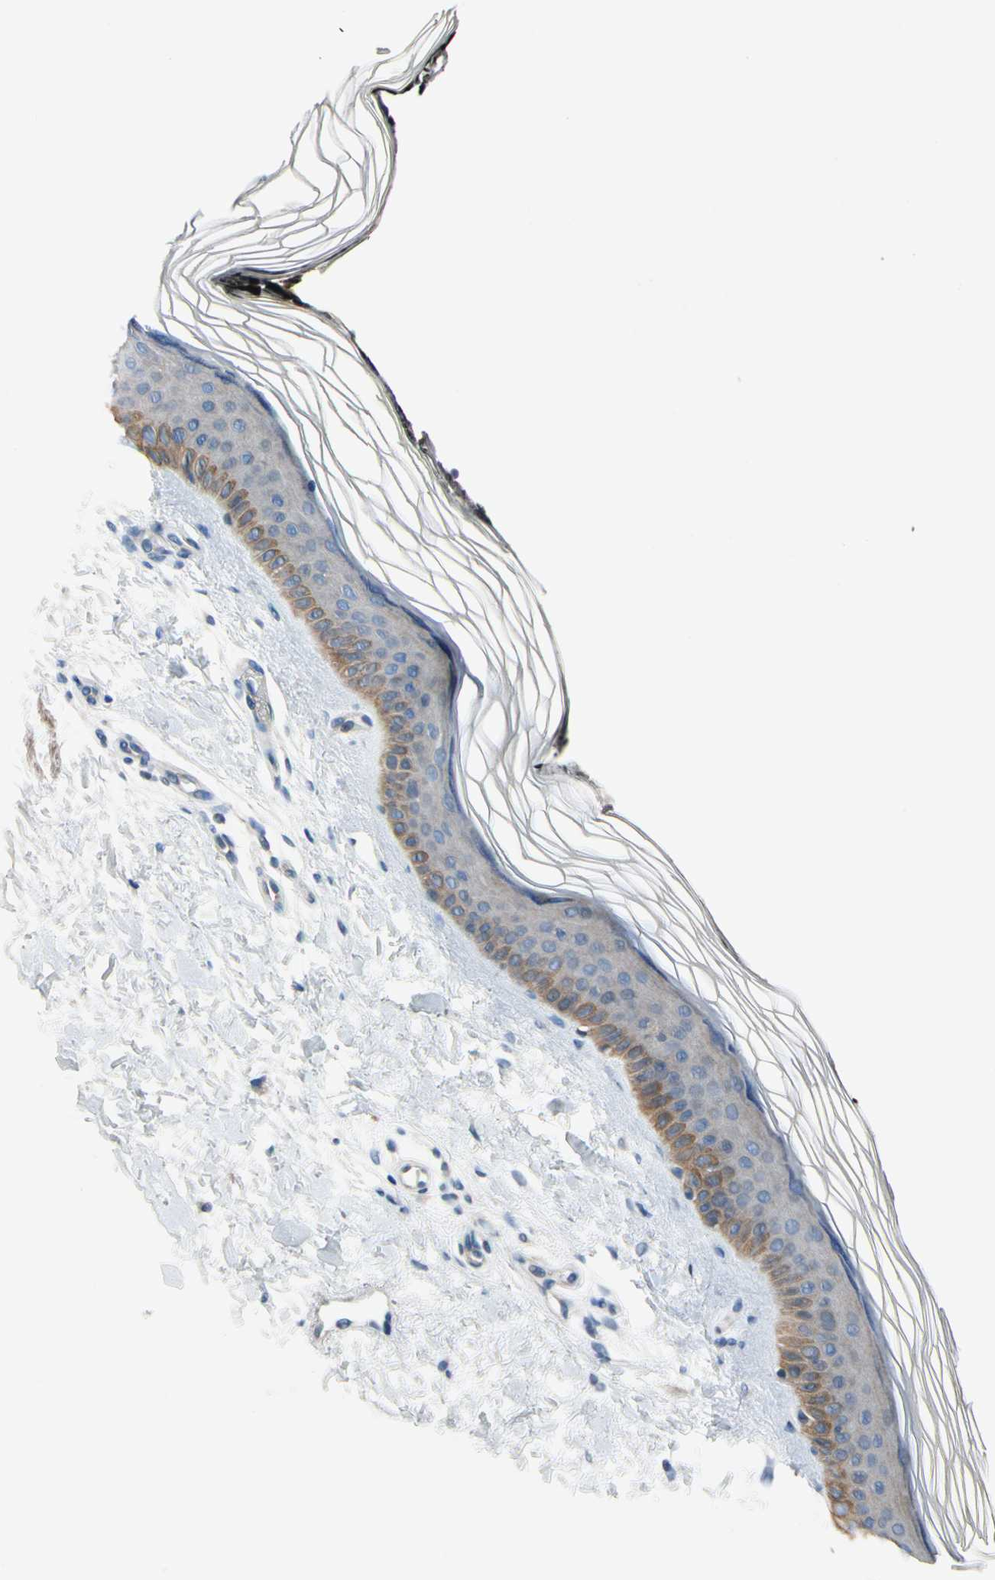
{"staining": {"intensity": "negative", "quantity": "none", "location": "none"}, "tissue": "skin", "cell_type": "Fibroblasts", "image_type": "normal", "snomed": [{"axis": "morphology", "description": "Normal tissue, NOS"}, {"axis": "topography", "description": "Skin"}], "caption": "This is an immunohistochemistry image of normal human skin. There is no expression in fibroblasts.", "gene": "SLC27A6", "patient": {"sex": "female", "age": 19}}